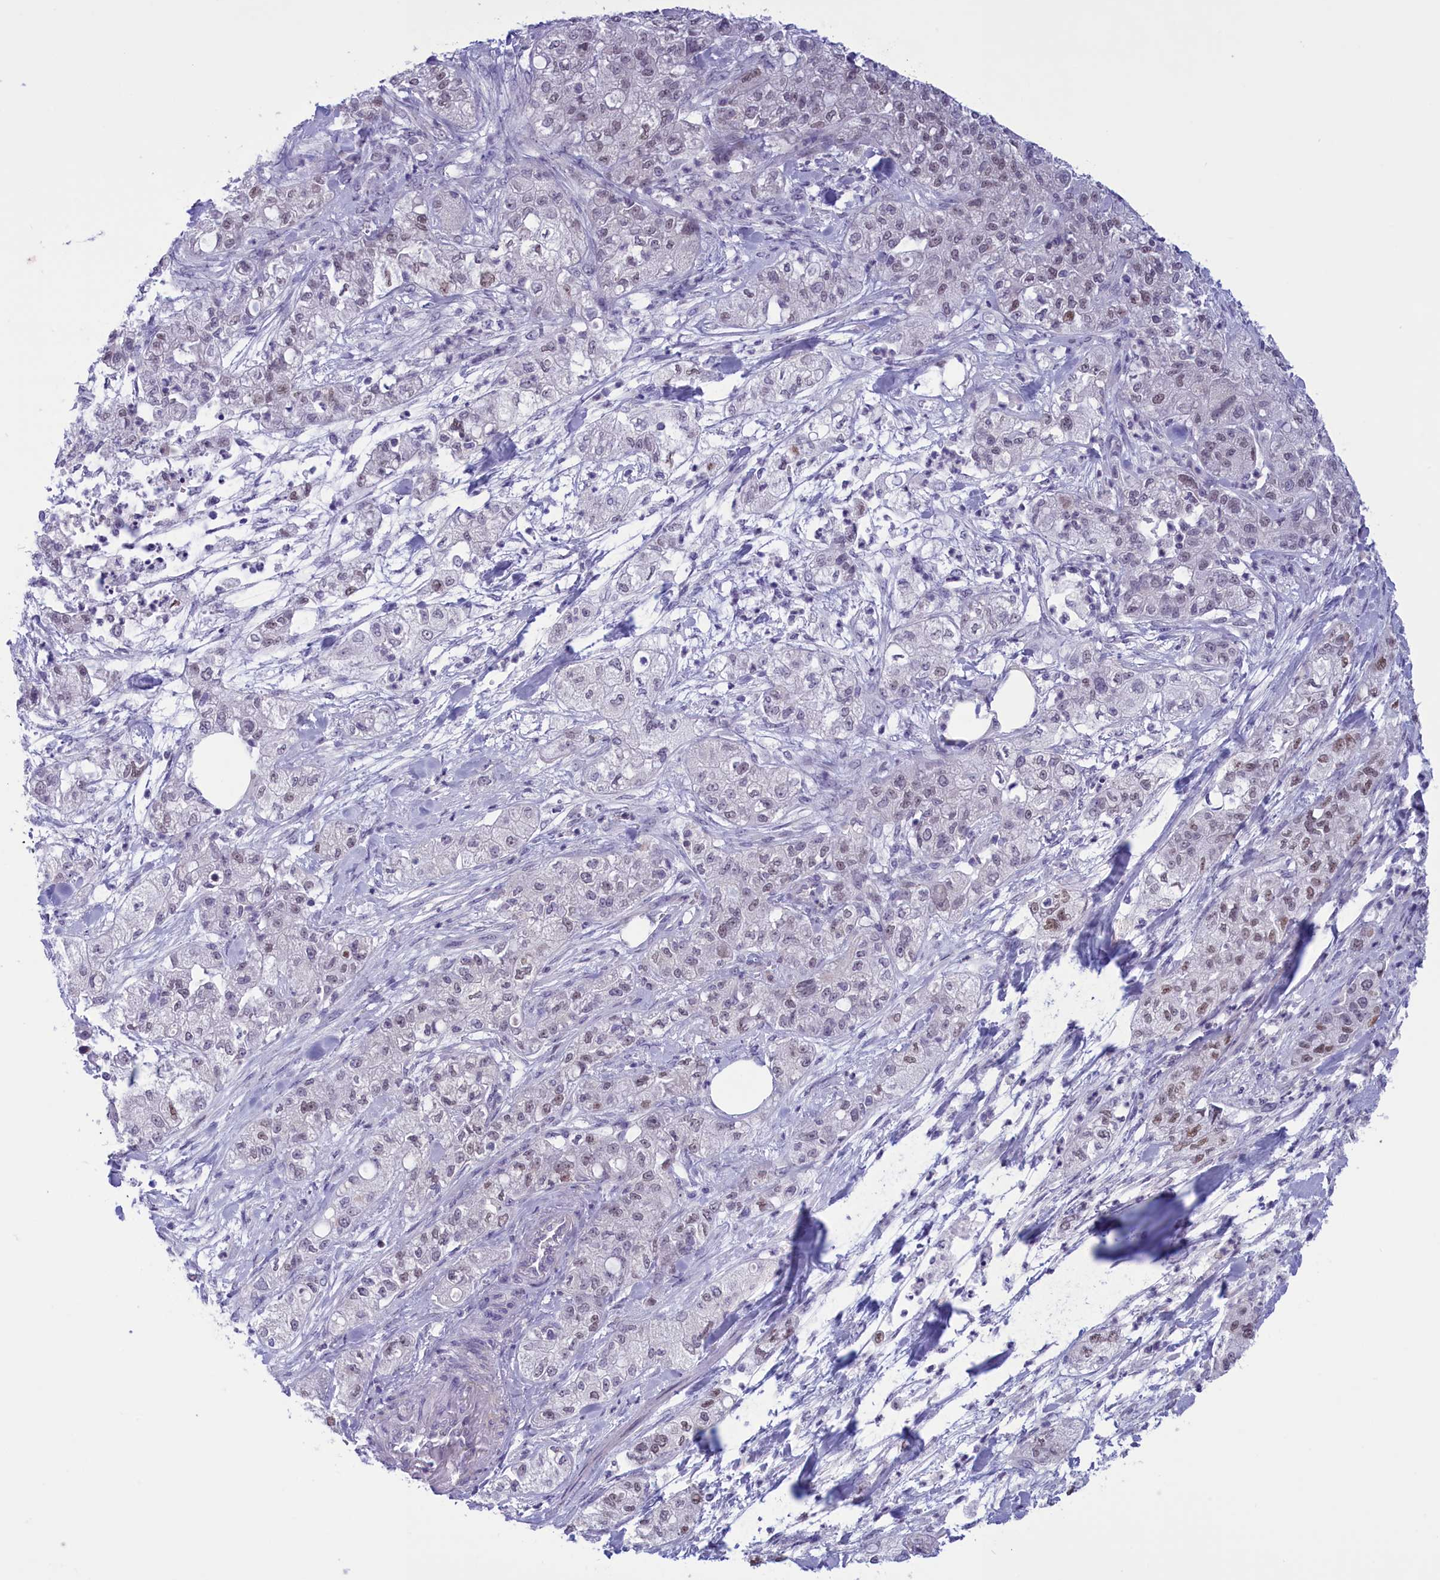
{"staining": {"intensity": "negative", "quantity": "none", "location": "none"}, "tissue": "pancreatic cancer", "cell_type": "Tumor cells", "image_type": "cancer", "snomed": [{"axis": "morphology", "description": "Adenocarcinoma, NOS"}, {"axis": "topography", "description": "Pancreas"}], "caption": "This is an IHC photomicrograph of human pancreatic cancer. There is no expression in tumor cells.", "gene": "ELOA2", "patient": {"sex": "female", "age": 78}}